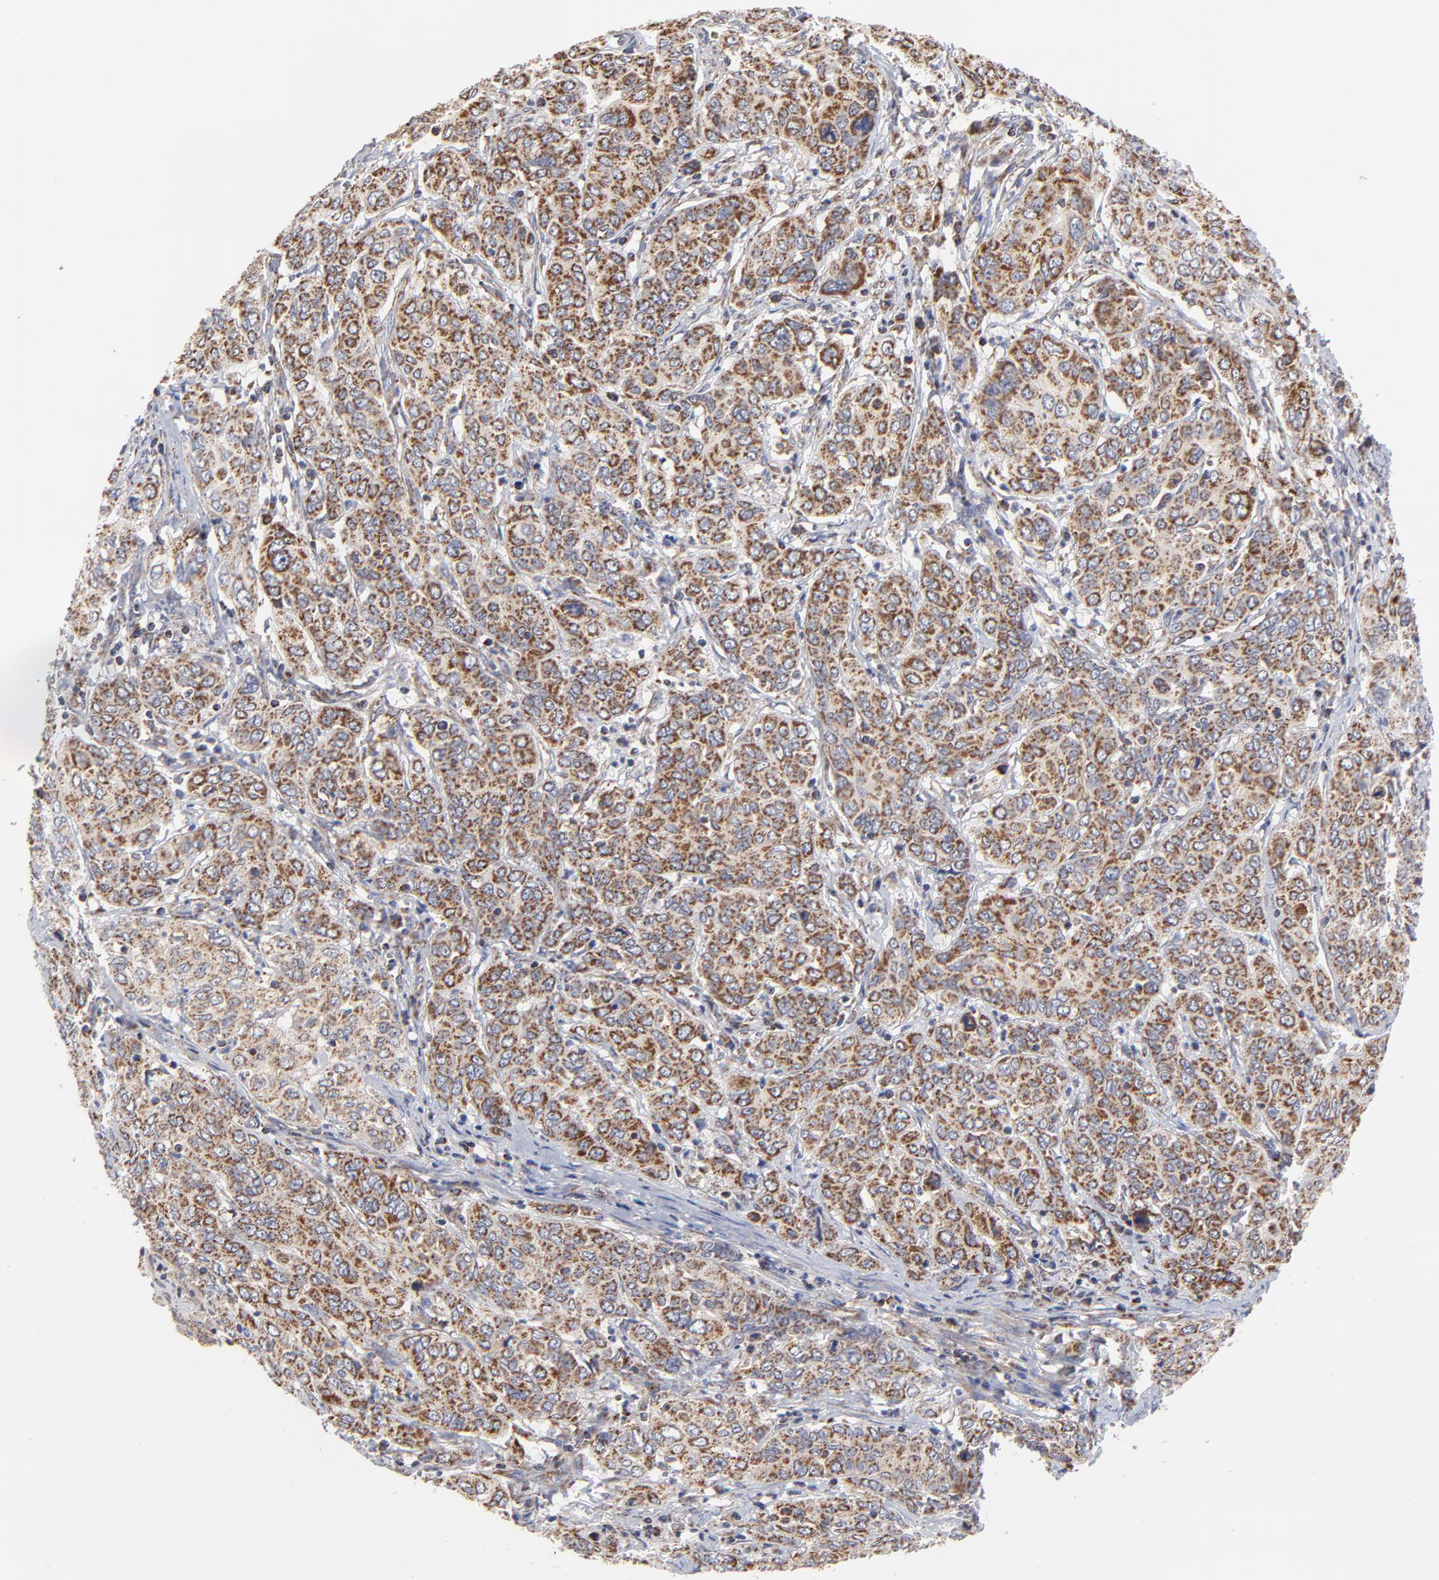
{"staining": {"intensity": "moderate", "quantity": ">75%", "location": "cytoplasmic/membranous"}, "tissue": "cervical cancer", "cell_type": "Tumor cells", "image_type": "cancer", "snomed": [{"axis": "morphology", "description": "Squamous cell carcinoma, NOS"}, {"axis": "topography", "description": "Cervix"}], "caption": "Immunohistochemistry (IHC) micrograph of human cervical cancer (squamous cell carcinoma) stained for a protein (brown), which displays medium levels of moderate cytoplasmic/membranous expression in about >75% of tumor cells.", "gene": "ZNF550", "patient": {"sex": "female", "age": 38}}